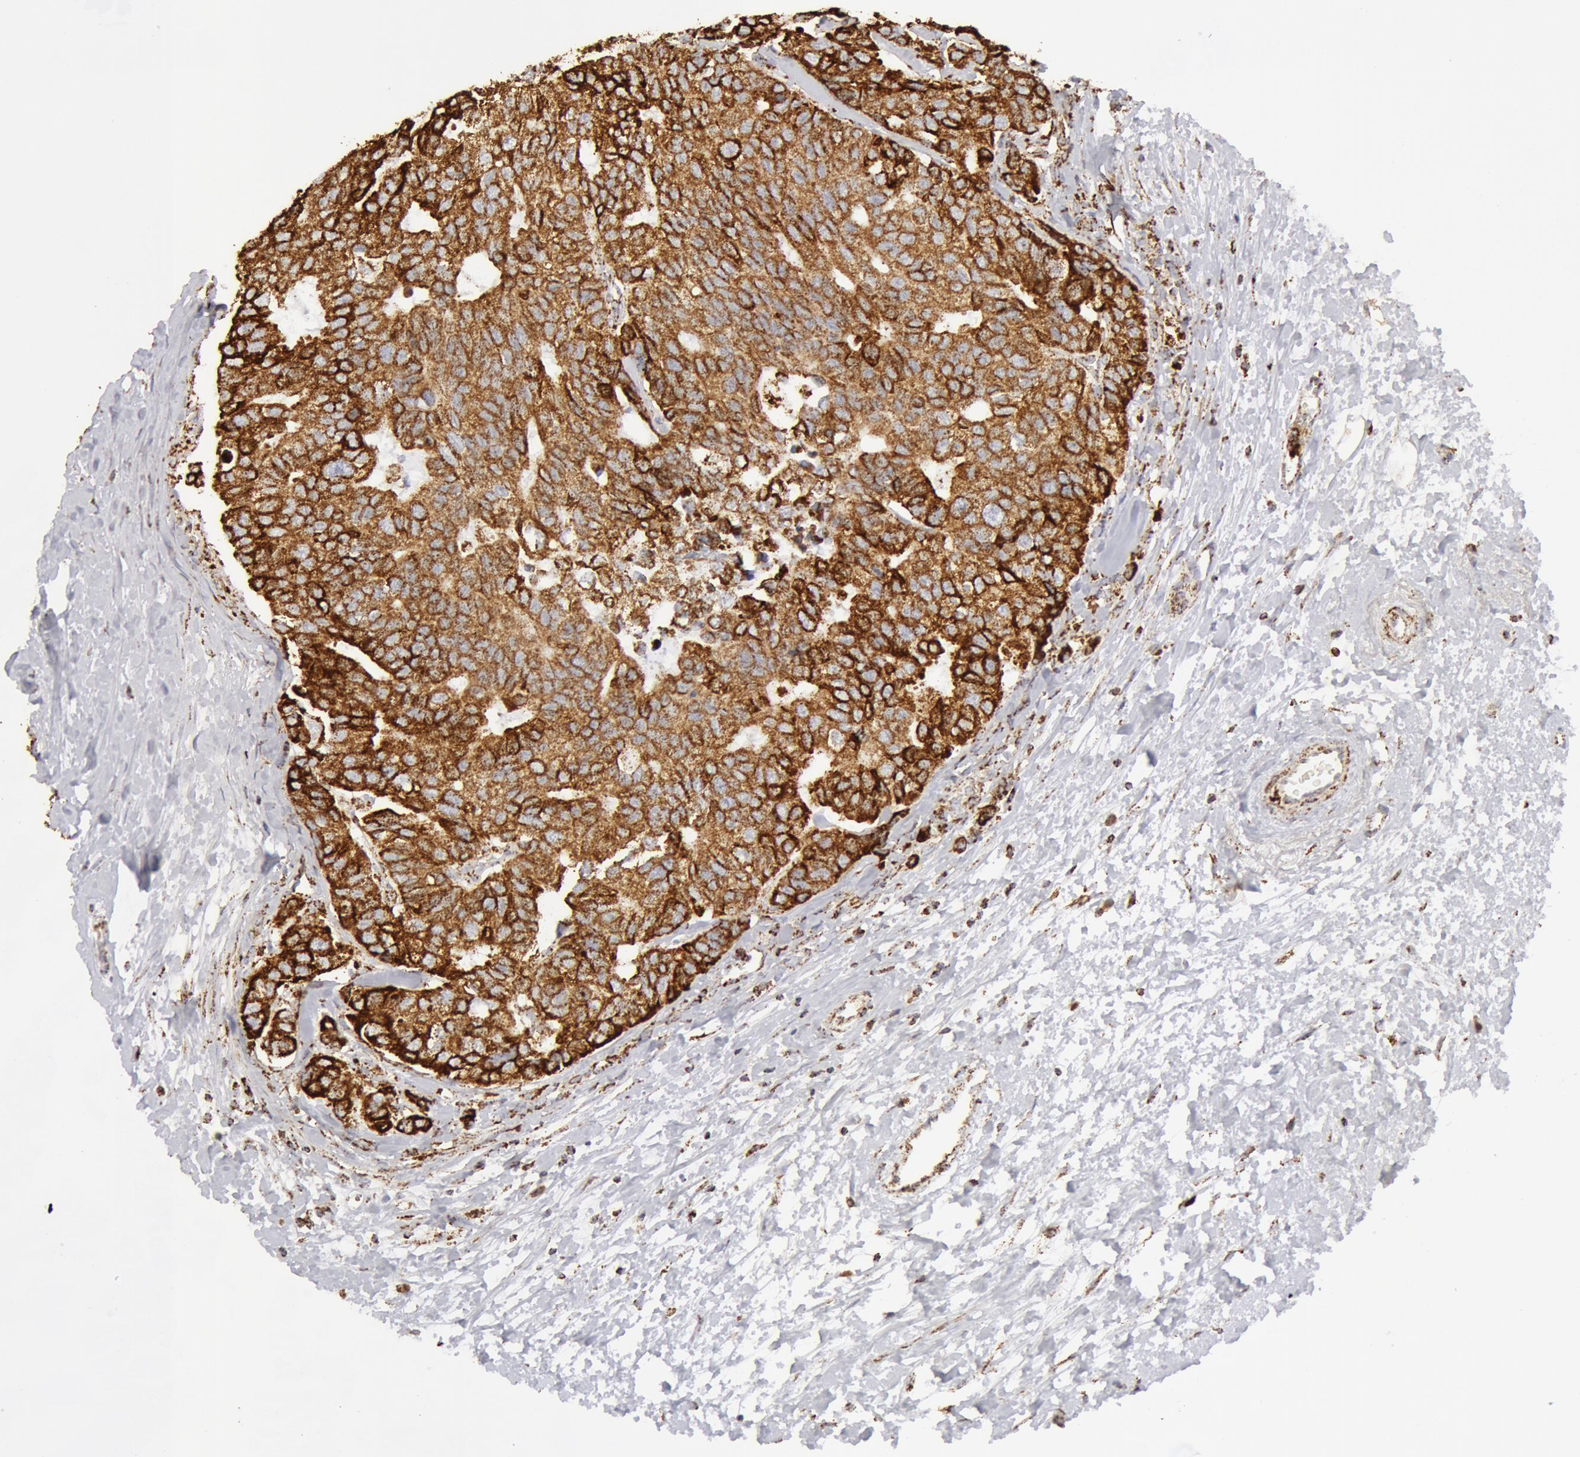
{"staining": {"intensity": "strong", "quantity": ">75%", "location": "cytoplasmic/membranous"}, "tissue": "breast cancer", "cell_type": "Tumor cells", "image_type": "cancer", "snomed": [{"axis": "morphology", "description": "Duct carcinoma"}, {"axis": "topography", "description": "Breast"}], "caption": "Tumor cells exhibit high levels of strong cytoplasmic/membranous expression in about >75% of cells in human breast cancer. Nuclei are stained in blue.", "gene": "ATP5F1B", "patient": {"sex": "female", "age": 69}}